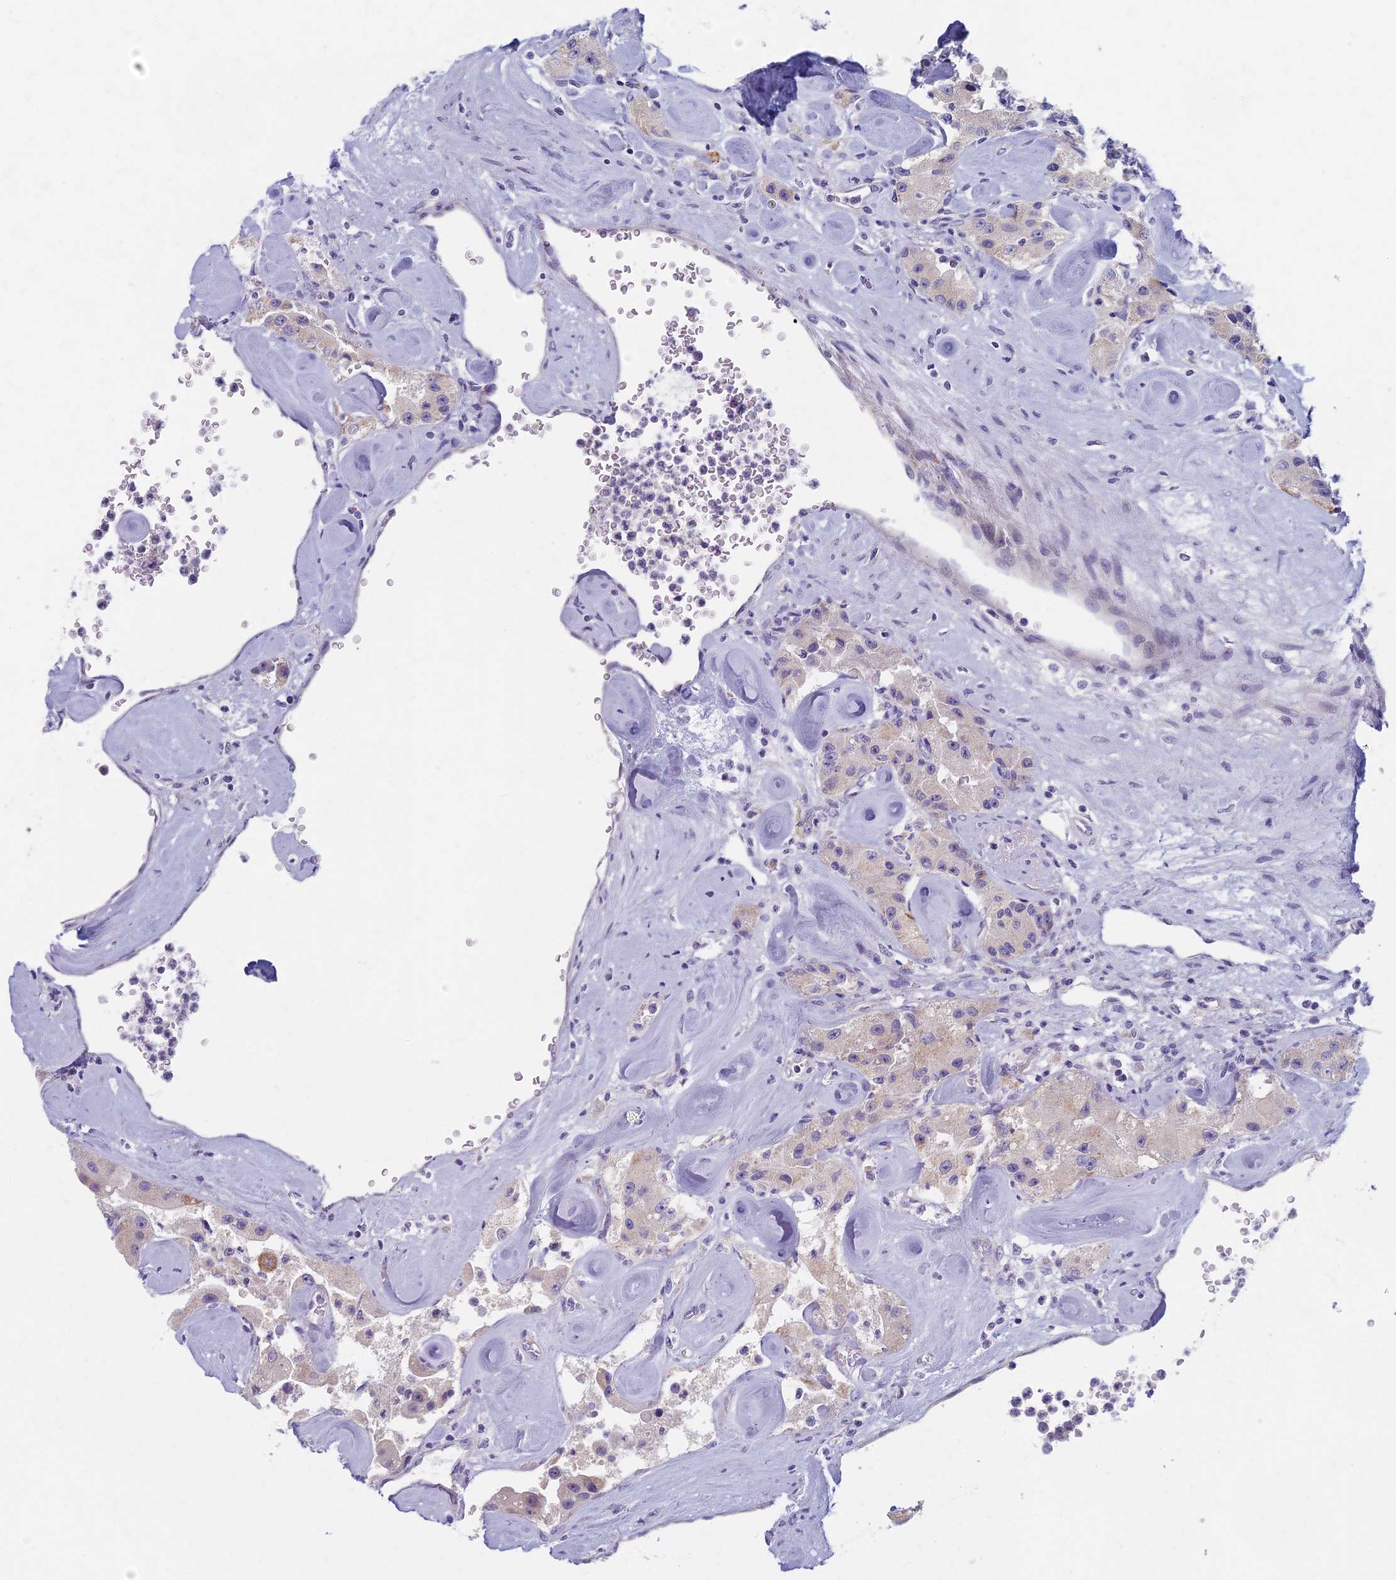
{"staining": {"intensity": "moderate", "quantity": "<25%", "location": "cytoplasmic/membranous"}, "tissue": "carcinoid", "cell_type": "Tumor cells", "image_type": "cancer", "snomed": [{"axis": "morphology", "description": "Carcinoid, malignant, NOS"}, {"axis": "topography", "description": "Pancreas"}], "caption": "Carcinoid (malignant) stained with IHC exhibits moderate cytoplasmic/membranous positivity in about <25% of tumor cells.", "gene": "AP4E1", "patient": {"sex": "male", "age": 41}}